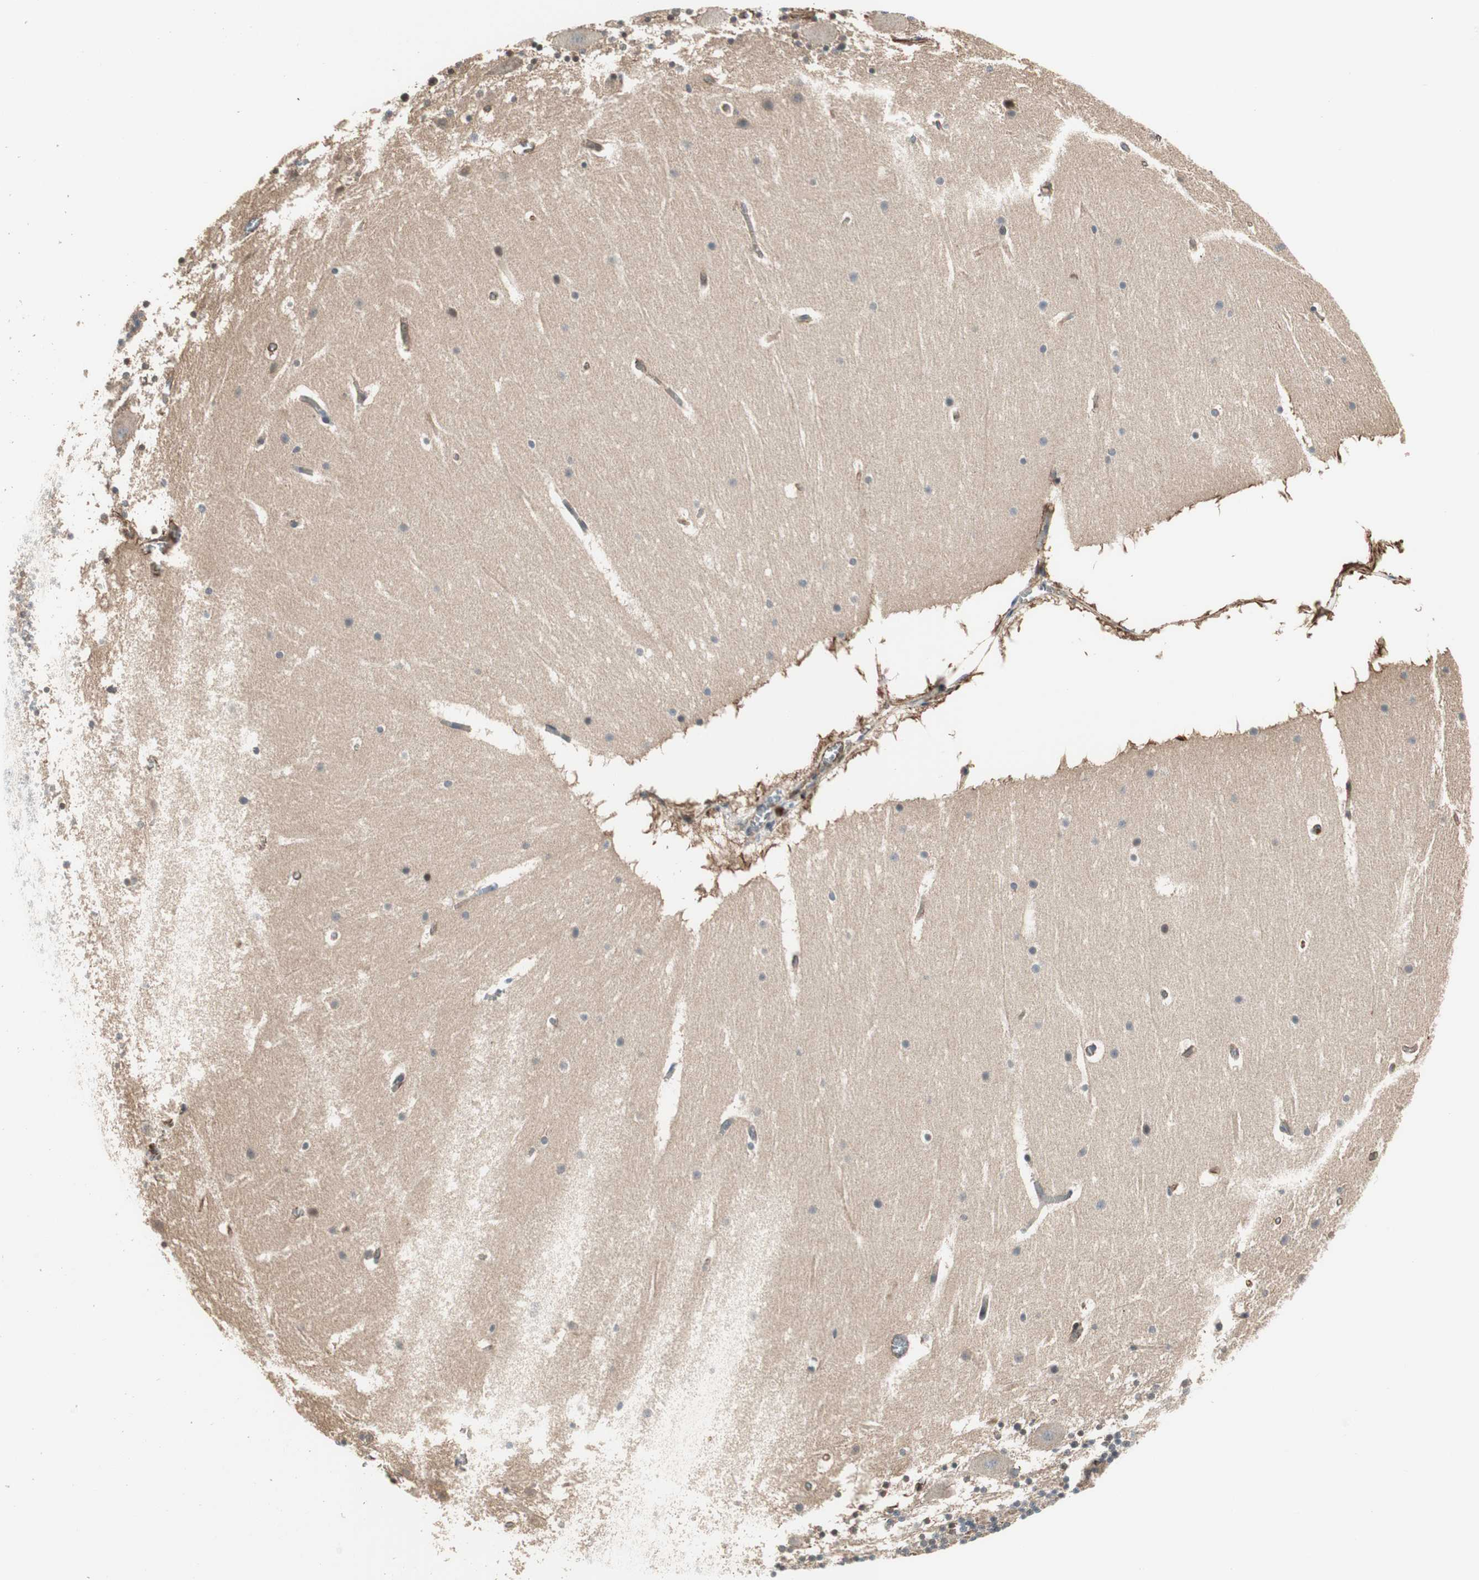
{"staining": {"intensity": "negative", "quantity": "none", "location": "none"}, "tissue": "cerebellum", "cell_type": "Cells in granular layer", "image_type": "normal", "snomed": [{"axis": "morphology", "description": "Normal tissue, NOS"}, {"axis": "topography", "description": "Cerebellum"}], "caption": "Immunohistochemistry (IHC) image of unremarkable human cerebellum stained for a protein (brown), which displays no expression in cells in granular layer.", "gene": "MAD2L2", "patient": {"sex": "male", "age": 45}}